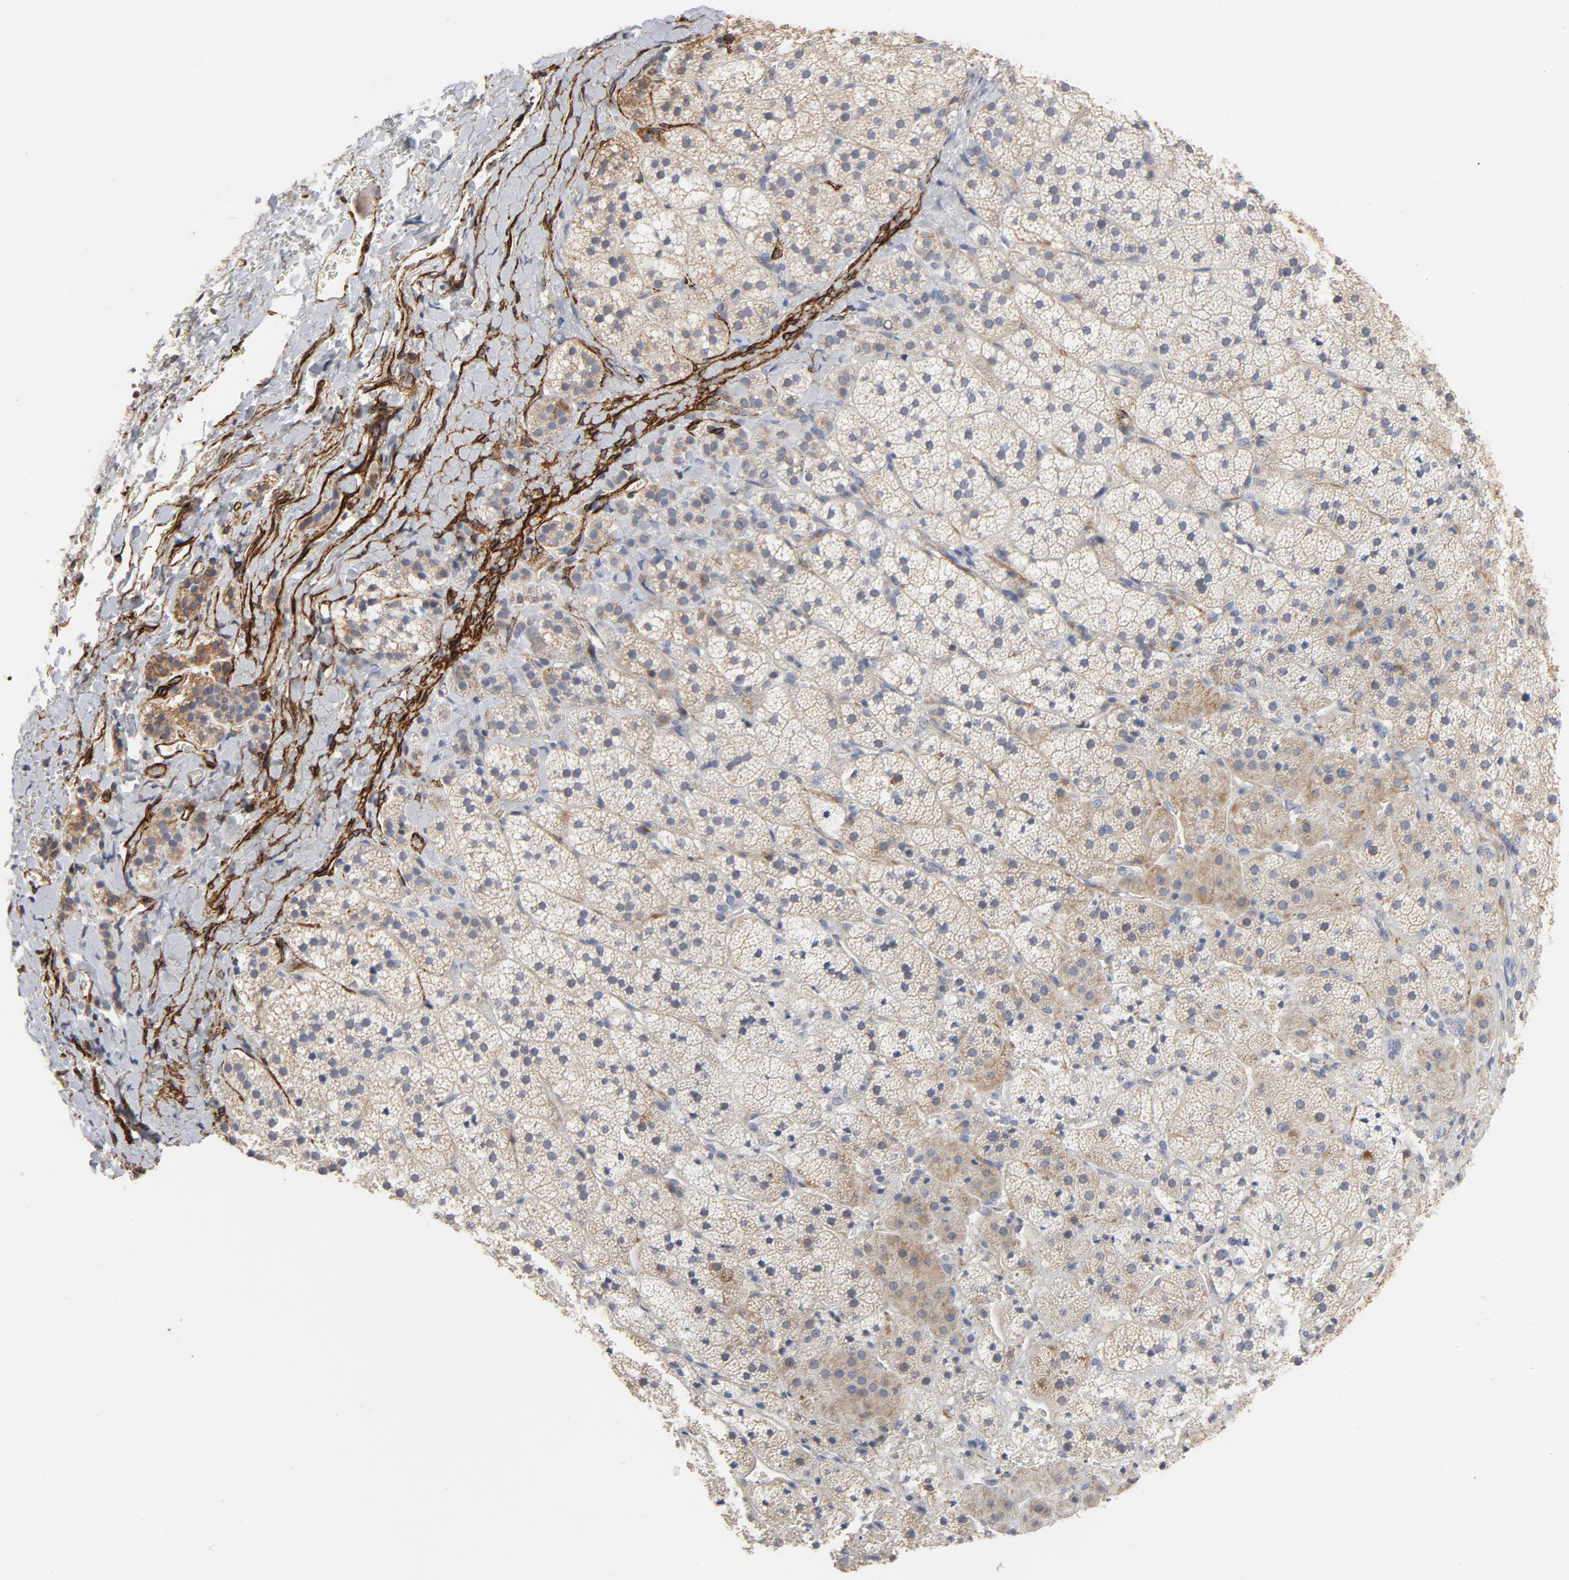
{"staining": {"intensity": "weak", "quantity": "<25%", "location": "cytoplasmic/membranous"}, "tissue": "adrenal gland", "cell_type": "Glandular cells", "image_type": "normal", "snomed": [{"axis": "morphology", "description": "Normal tissue, NOS"}, {"axis": "topography", "description": "Adrenal gland"}], "caption": "This photomicrograph is of unremarkable adrenal gland stained with immunohistochemistry (IHC) to label a protein in brown with the nuclei are counter-stained blue. There is no positivity in glandular cells.", "gene": "GNG2", "patient": {"sex": "female", "age": 44}}